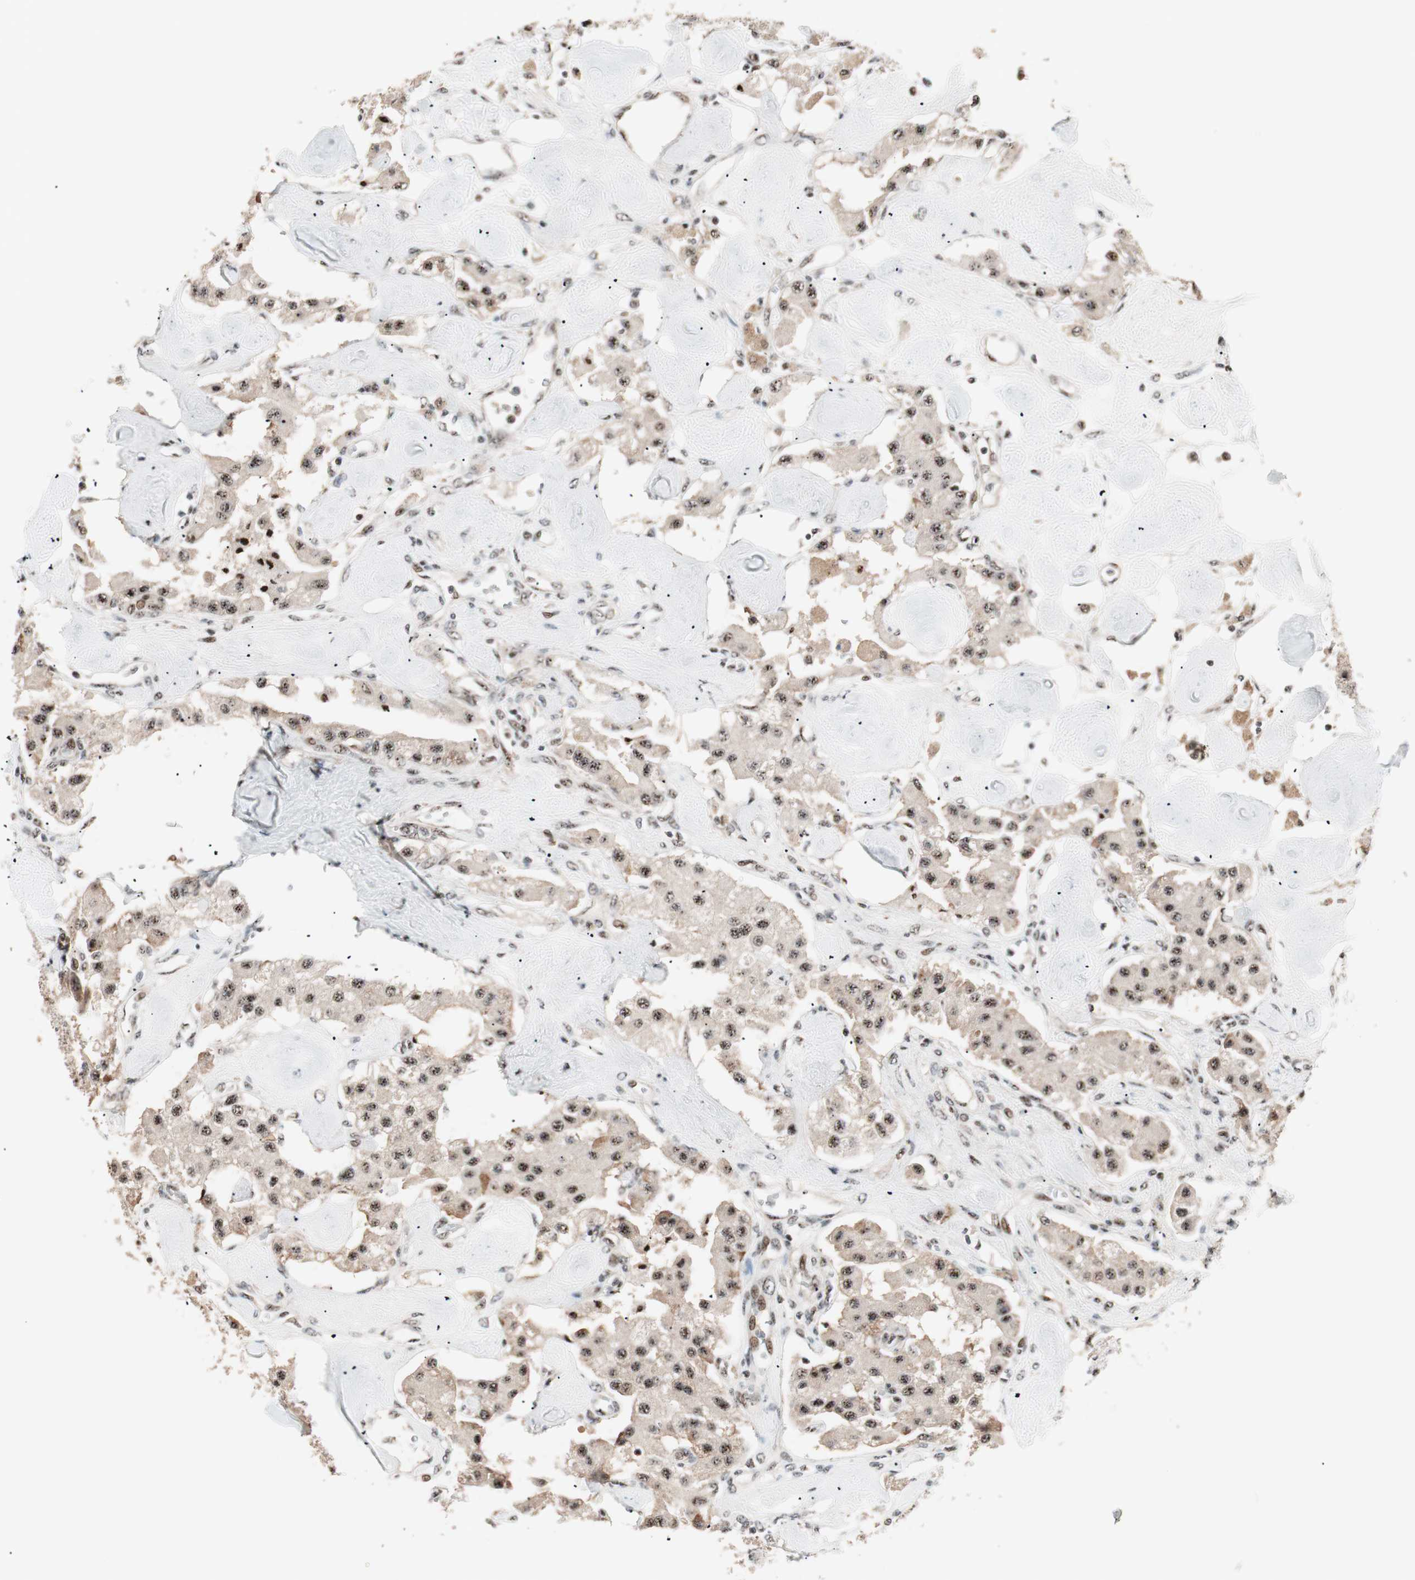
{"staining": {"intensity": "strong", "quantity": ">75%", "location": "cytoplasmic/membranous,nuclear"}, "tissue": "carcinoid", "cell_type": "Tumor cells", "image_type": "cancer", "snomed": [{"axis": "morphology", "description": "Carcinoid, malignant, NOS"}, {"axis": "topography", "description": "Pancreas"}], "caption": "Tumor cells demonstrate strong cytoplasmic/membranous and nuclear expression in about >75% of cells in carcinoid.", "gene": "NR5A2", "patient": {"sex": "male", "age": 41}}